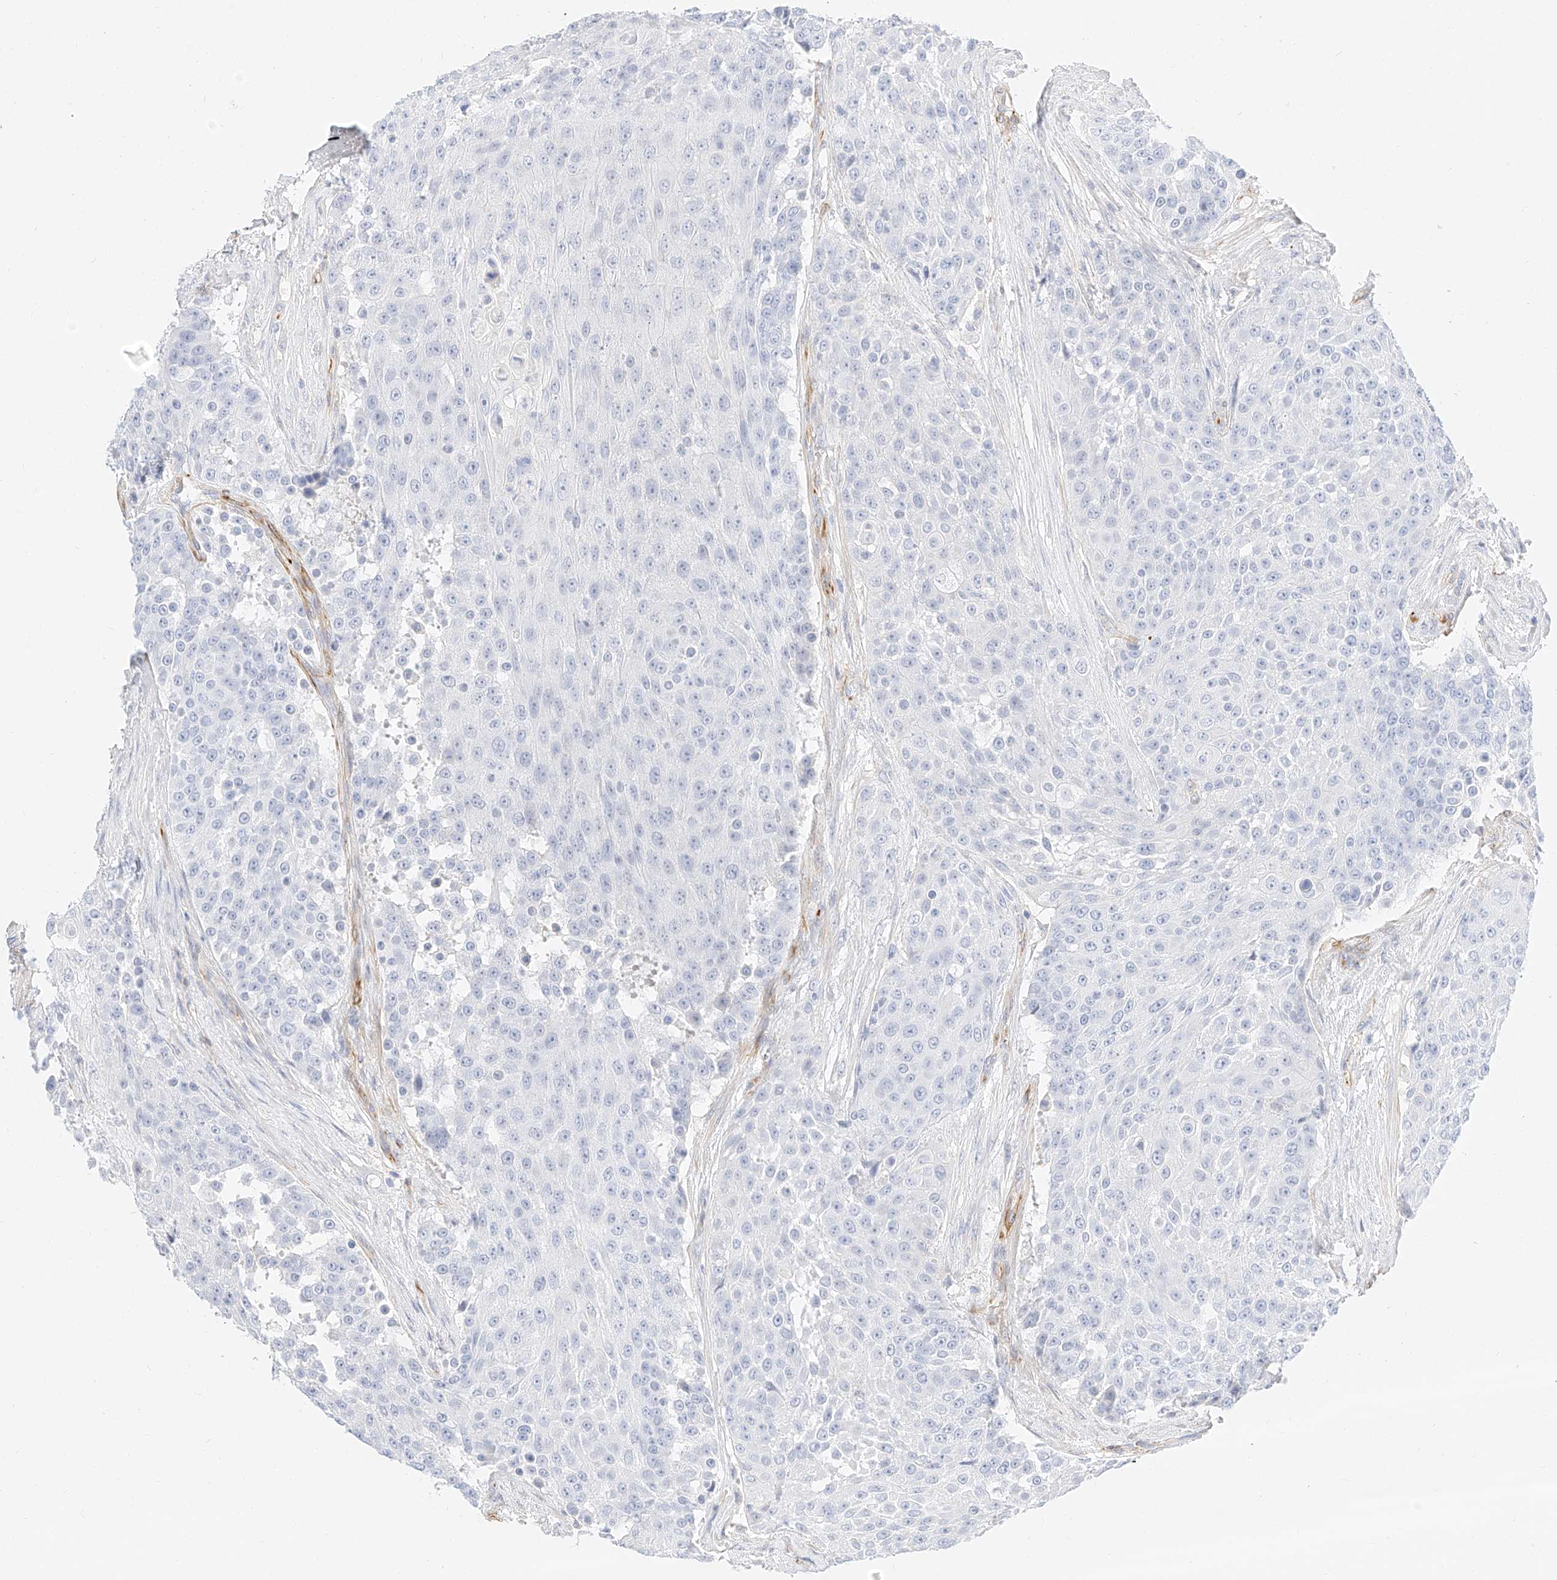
{"staining": {"intensity": "negative", "quantity": "none", "location": "none"}, "tissue": "urothelial cancer", "cell_type": "Tumor cells", "image_type": "cancer", "snomed": [{"axis": "morphology", "description": "Urothelial carcinoma, High grade"}, {"axis": "topography", "description": "Urinary bladder"}], "caption": "The immunohistochemistry (IHC) image has no significant positivity in tumor cells of urothelial cancer tissue.", "gene": "CDCP2", "patient": {"sex": "female", "age": 63}}